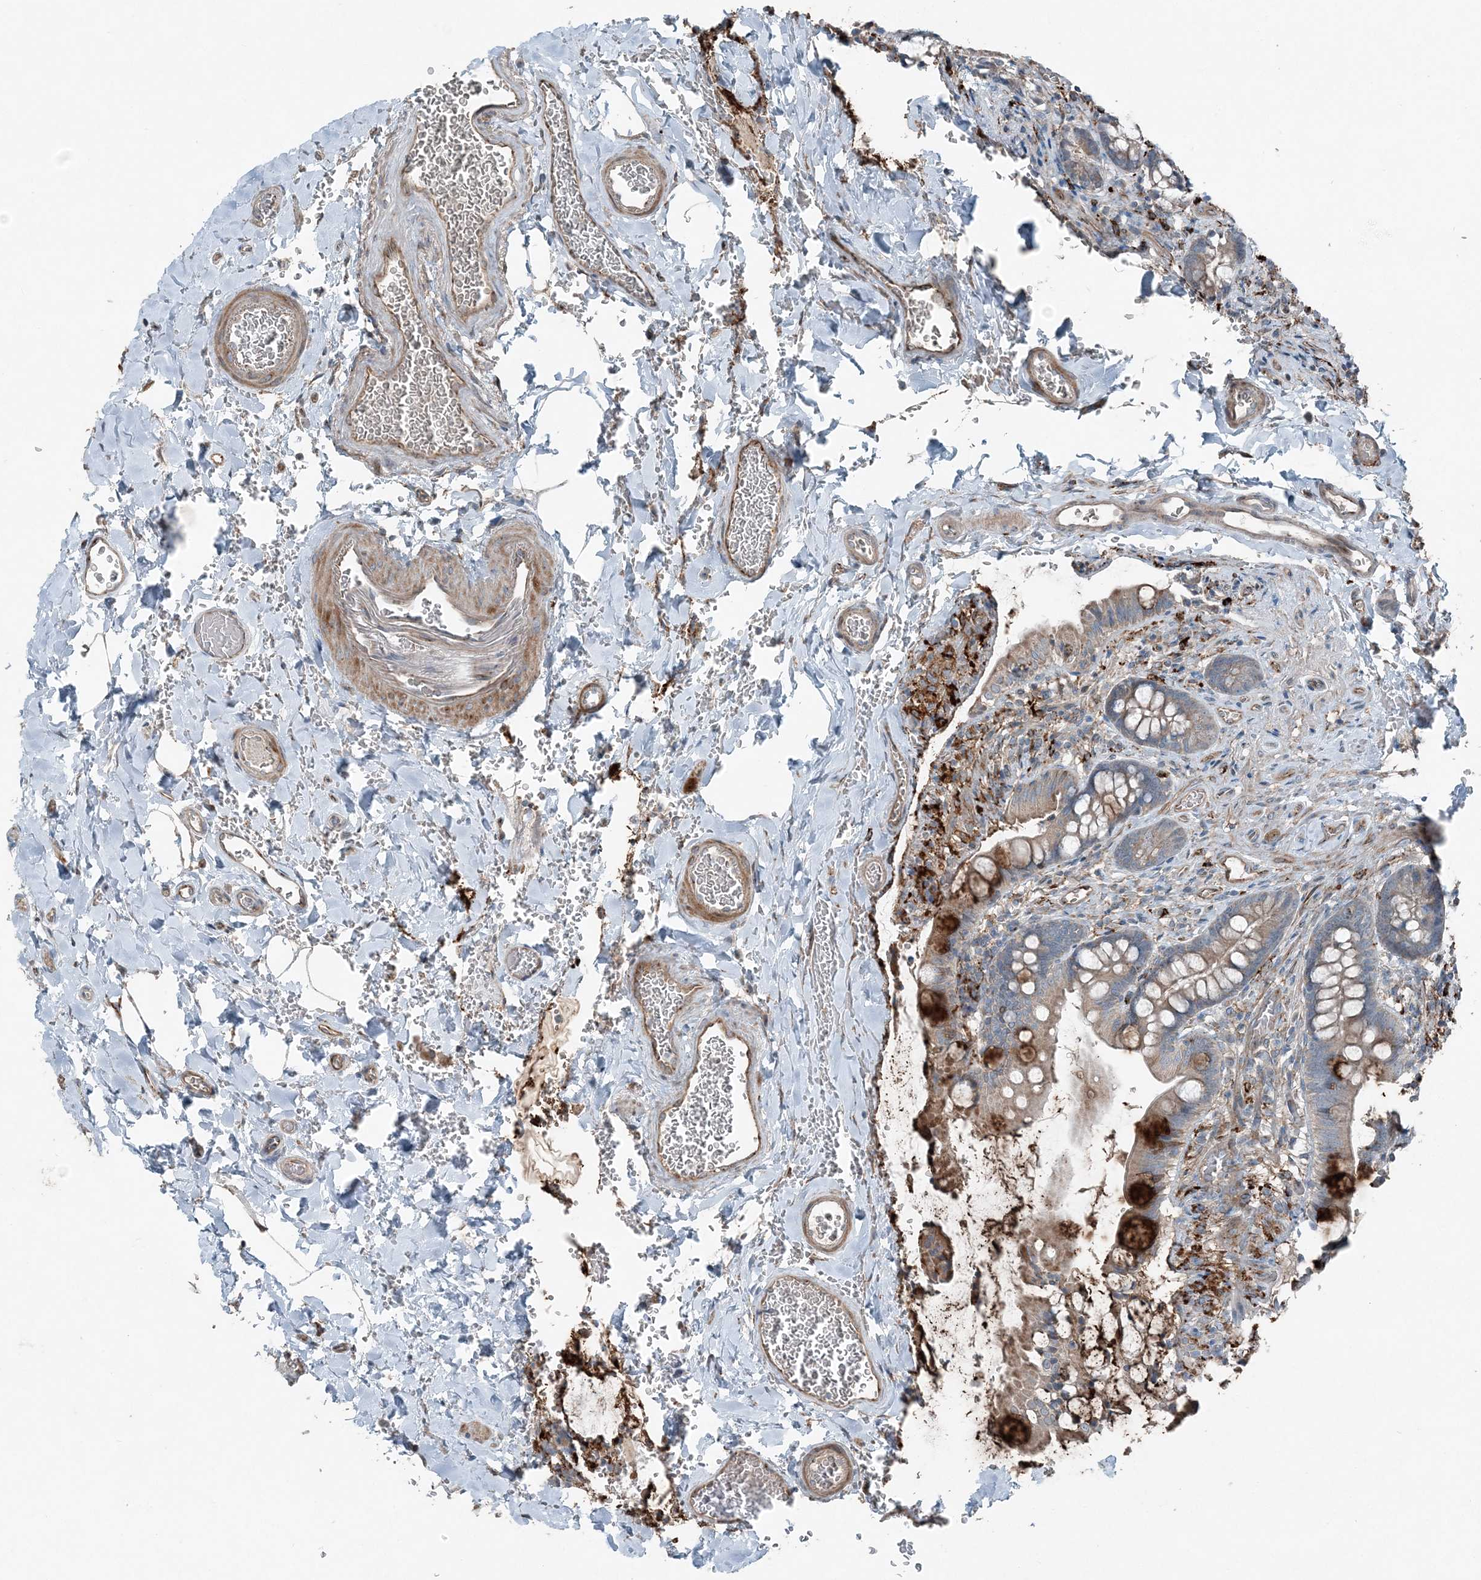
{"staining": {"intensity": "strong", "quantity": "25%-75%", "location": "cytoplasmic/membranous"}, "tissue": "small intestine", "cell_type": "Glandular cells", "image_type": "normal", "snomed": [{"axis": "morphology", "description": "Normal tissue, NOS"}, {"axis": "topography", "description": "Small intestine"}], "caption": "Protein staining reveals strong cytoplasmic/membranous staining in approximately 25%-75% of glandular cells in normal small intestine. The protein is shown in brown color, while the nuclei are stained blue.", "gene": "KY", "patient": {"sex": "male", "age": 52}}